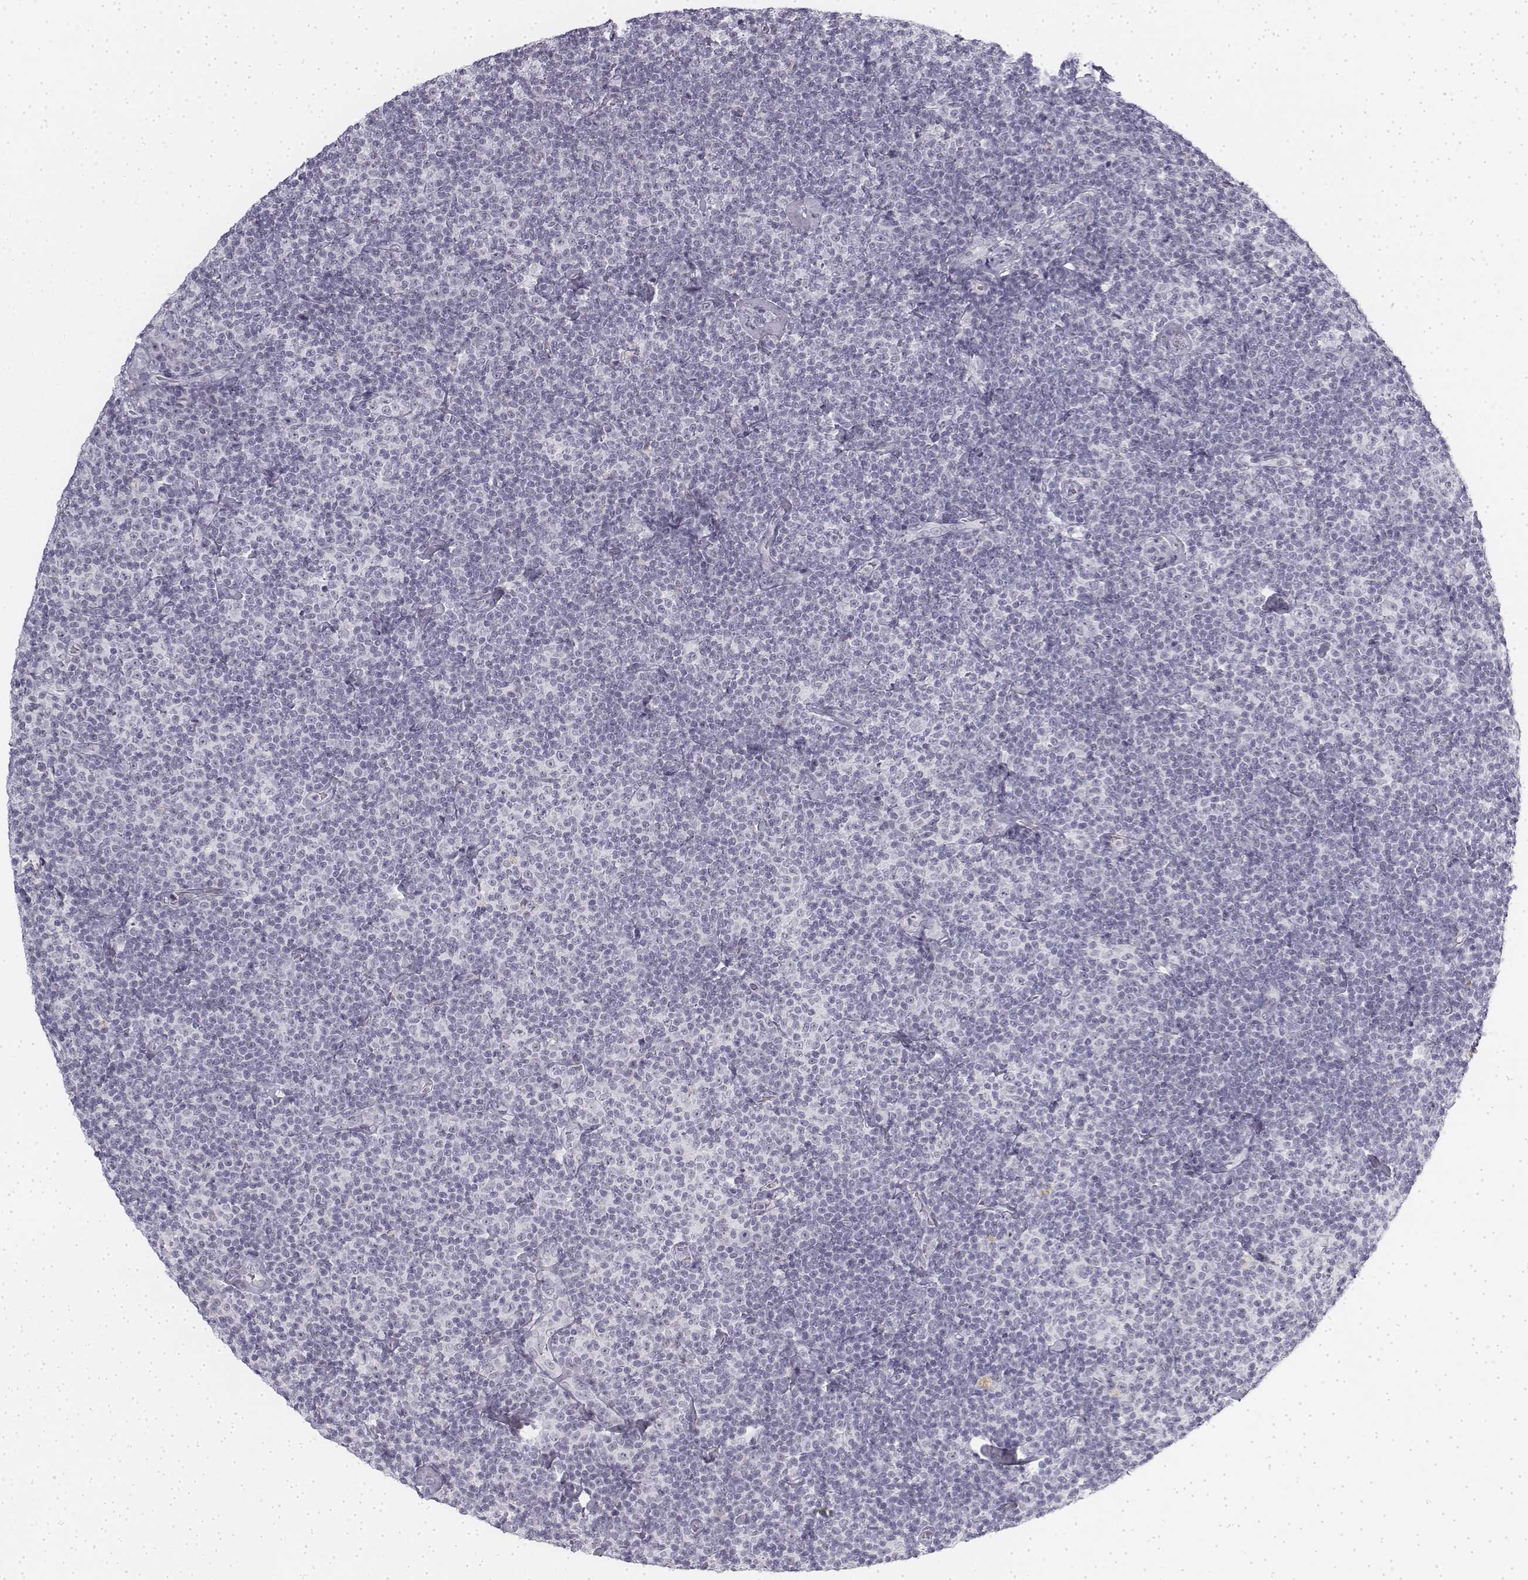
{"staining": {"intensity": "negative", "quantity": "none", "location": "none"}, "tissue": "lymphoma", "cell_type": "Tumor cells", "image_type": "cancer", "snomed": [{"axis": "morphology", "description": "Malignant lymphoma, non-Hodgkin's type, Low grade"}, {"axis": "topography", "description": "Lymph node"}], "caption": "Low-grade malignant lymphoma, non-Hodgkin's type was stained to show a protein in brown. There is no significant staining in tumor cells.", "gene": "KRT84", "patient": {"sex": "male", "age": 81}}